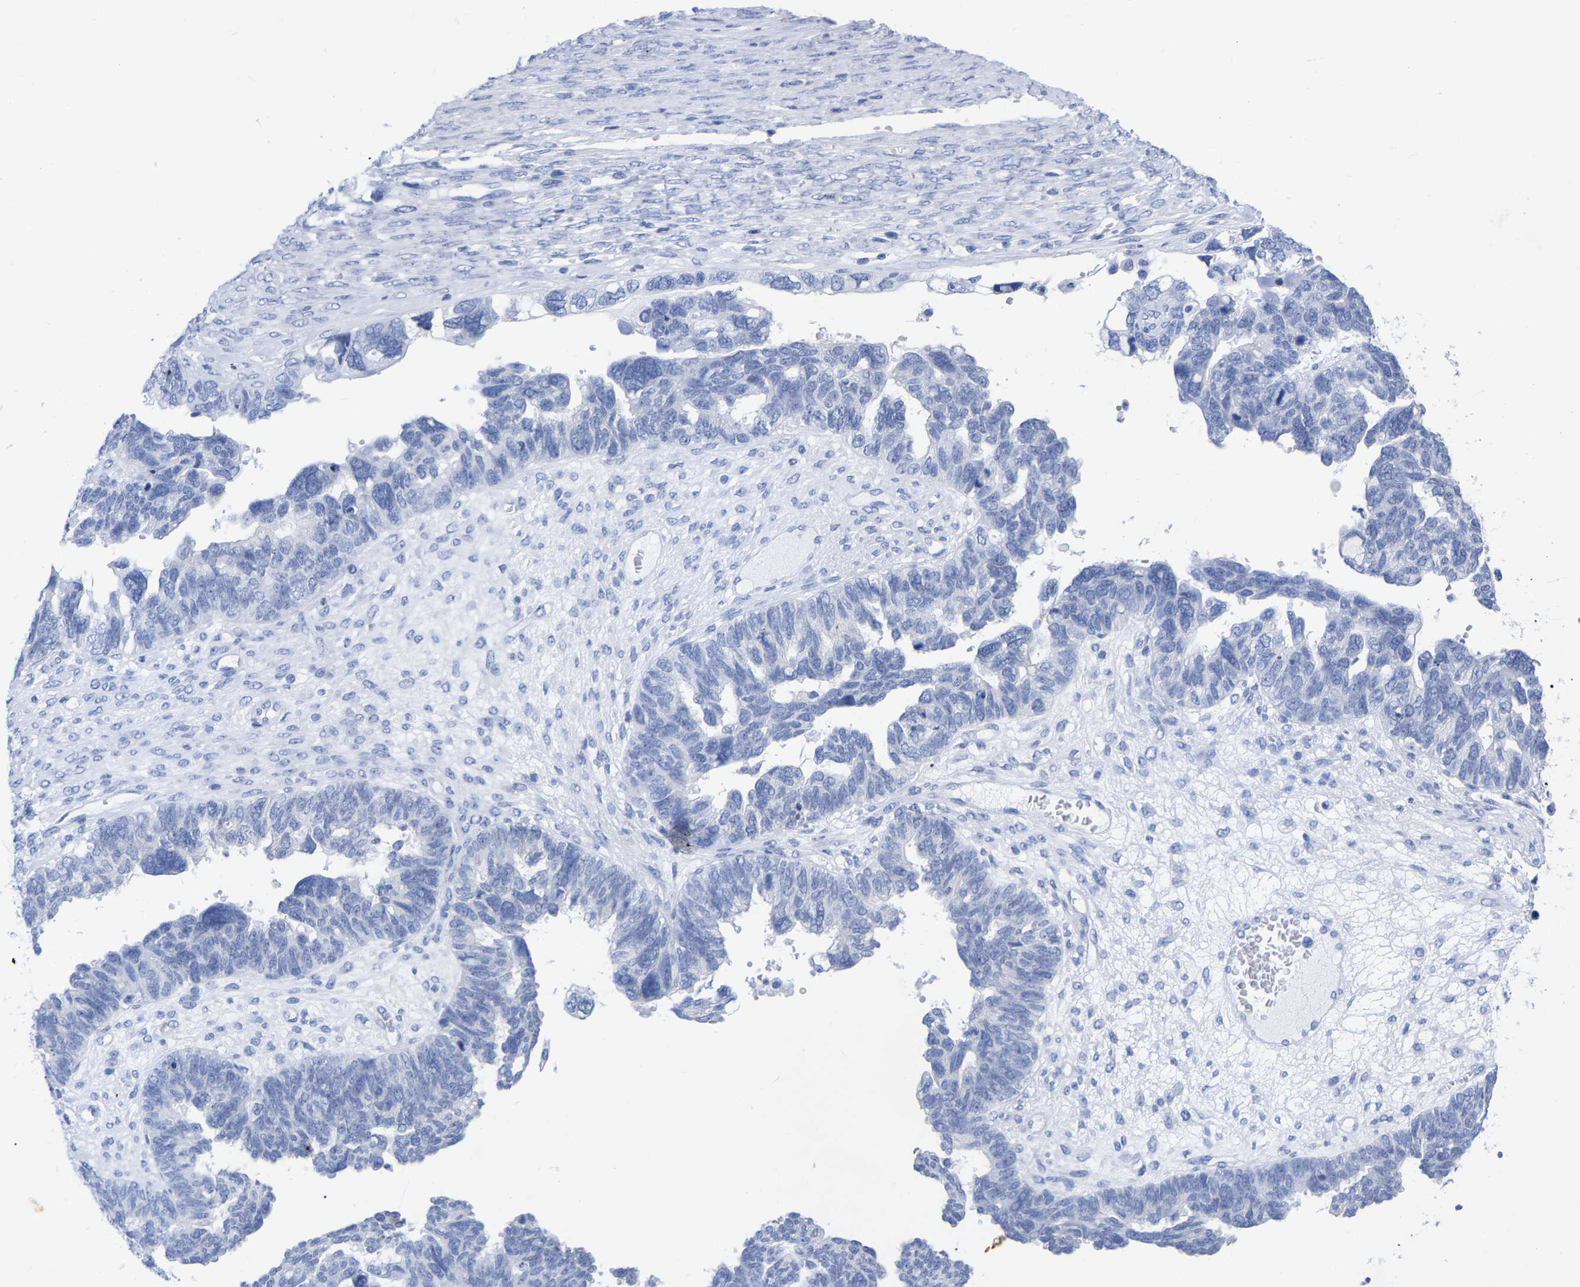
{"staining": {"intensity": "negative", "quantity": "none", "location": "none"}, "tissue": "ovarian cancer", "cell_type": "Tumor cells", "image_type": "cancer", "snomed": [{"axis": "morphology", "description": "Cystadenocarcinoma, serous, NOS"}, {"axis": "topography", "description": "Ovary"}], "caption": "Serous cystadenocarcinoma (ovarian) was stained to show a protein in brown. There is no significant positivity in tumor cells.", "gene": "ZNF629", "patient": {"sex": "female", "age": 79}}